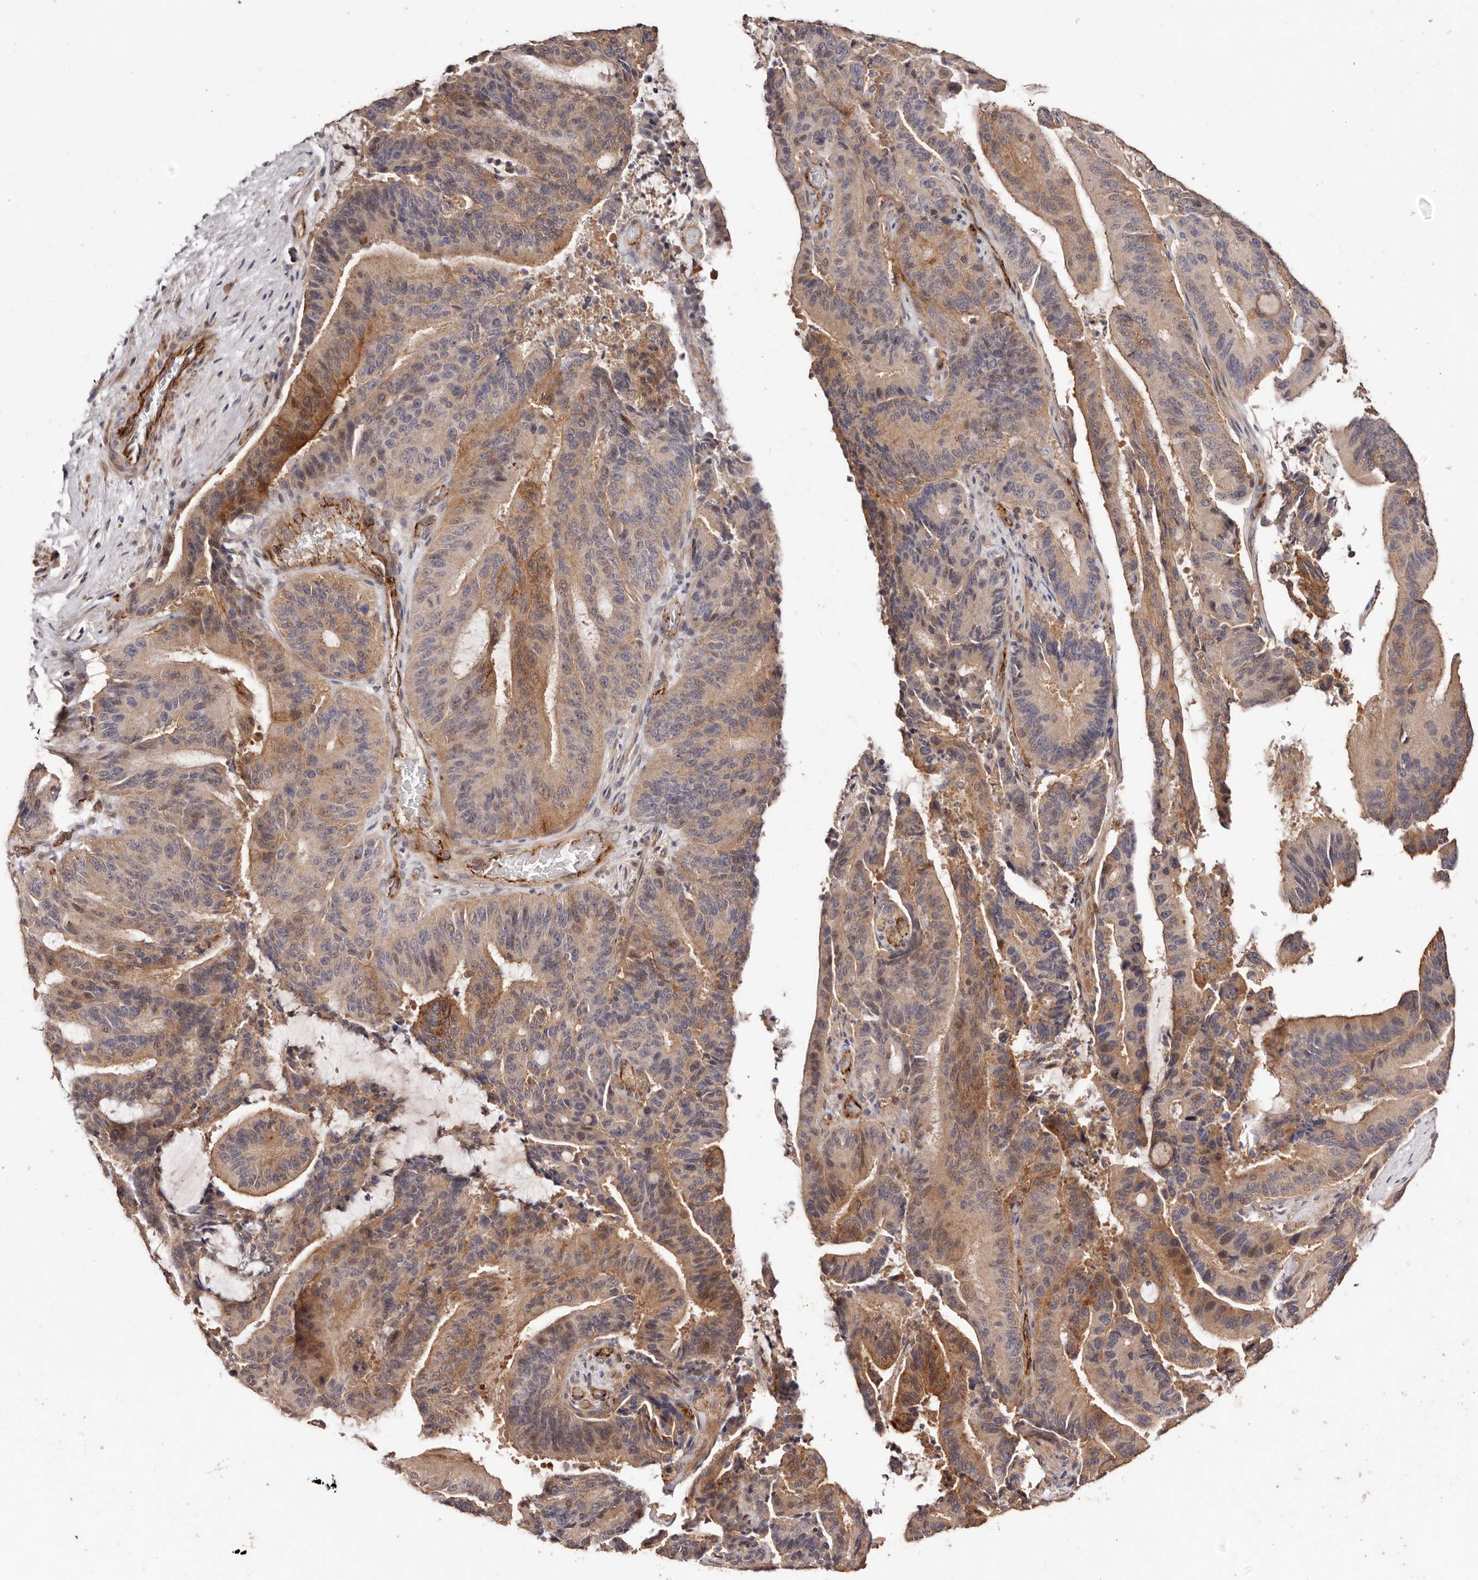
{"staining": {"intensity": "moderate", "quantity": "25%-75%", "location": "cytoplasmic/membranous"}, "tissue": "liver cancer", "cell_type": "Tumor cells", "image_type": "cancer", "snomed": [{"axis": "morphology", "description": "Normal tissue, NOS"}, {"axis": "morphology", "description": "Cholangiocarcinoma"}, {"axis": "topography", "description": "Liver"}, {"axis": "topography", "description": "Peripheral nerve tissue"}], "caption": "Moderate cytoplasmic/membranous expression for a protein is appreciated in approximately 25%-75% of tumor cells of cholangiocarcinoma (liver) using immunohistochemistry (IHC).", "gene": "CCL14", "patient": {"sex": "female", "age": 73}}